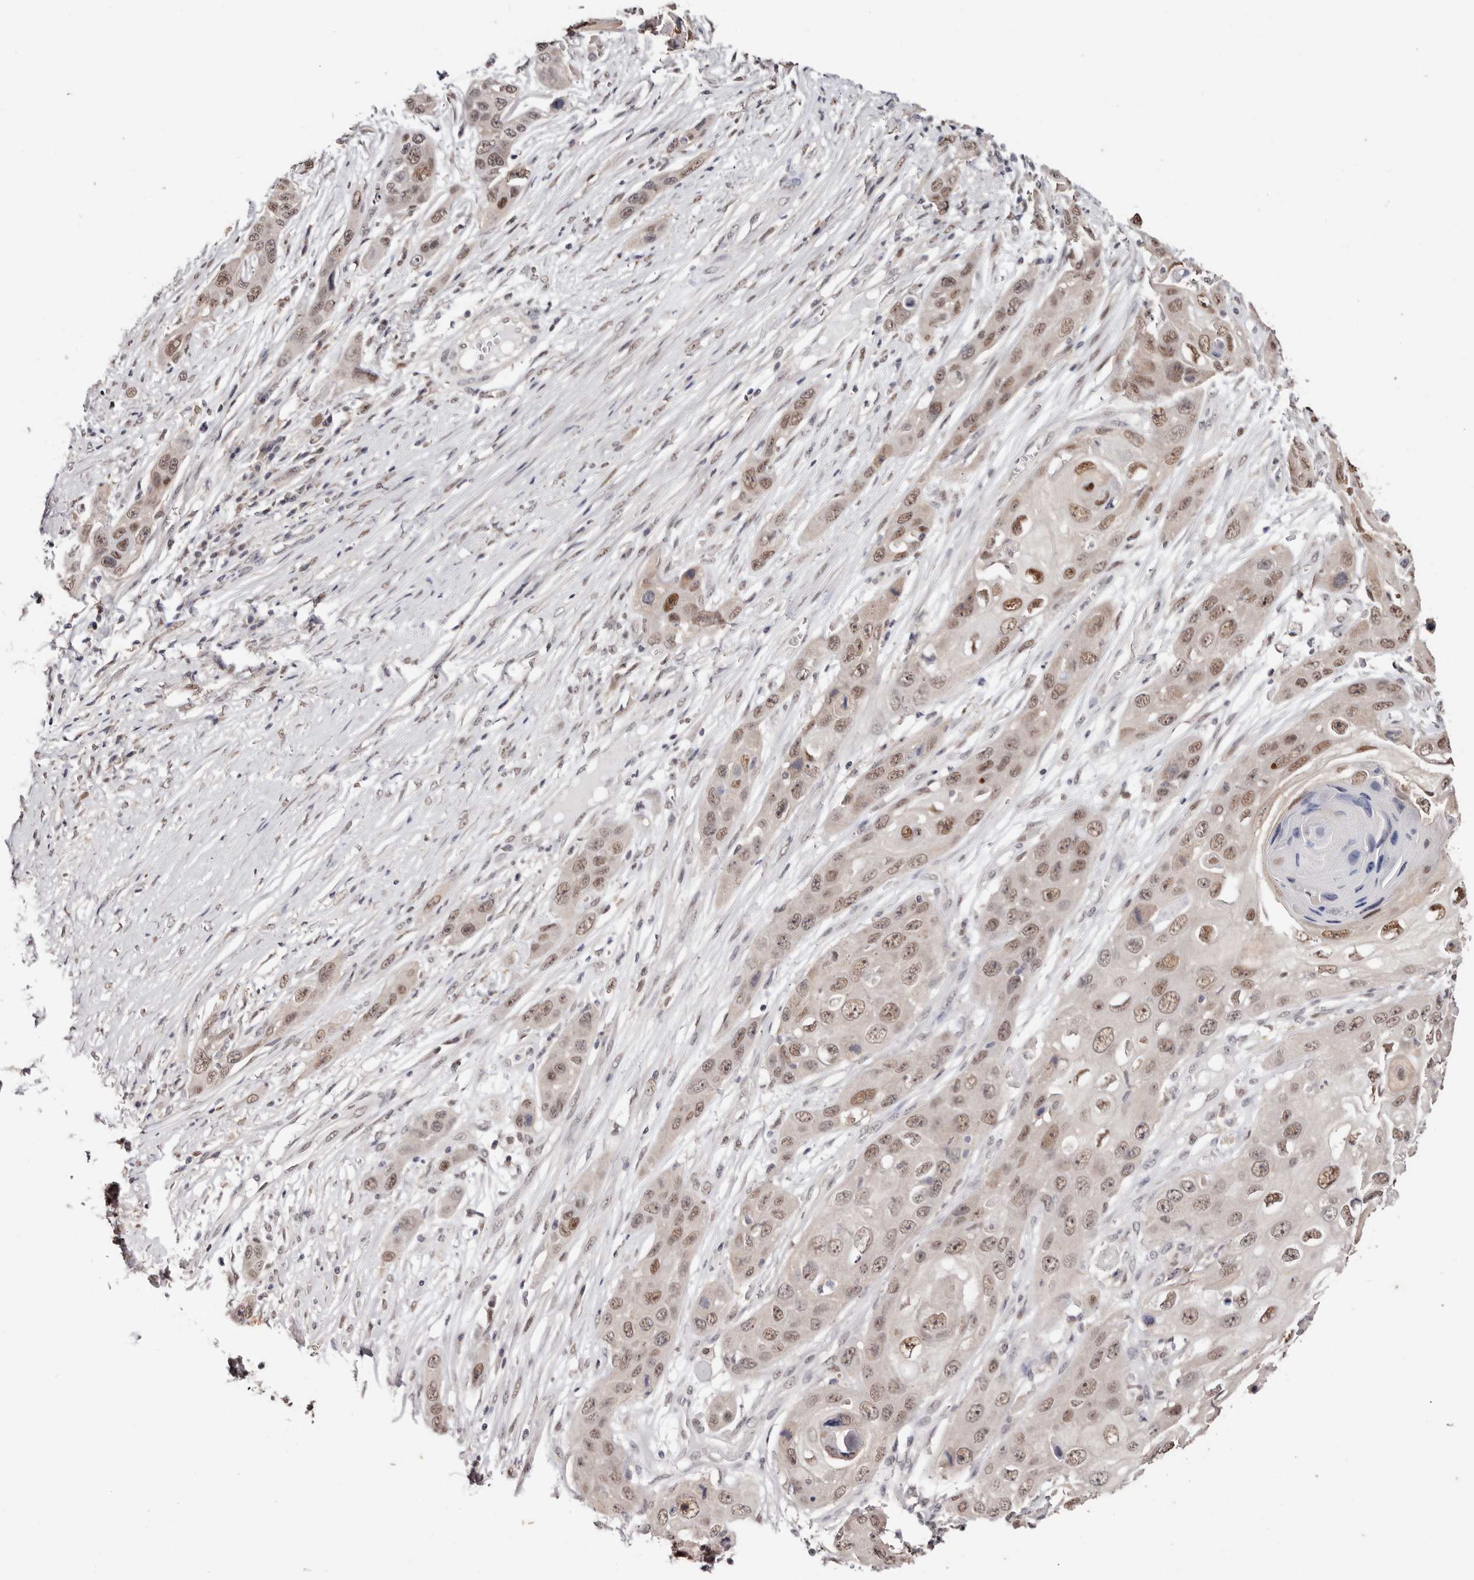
{"staining": {"intensity": "moderate", "quantity": ">75%", "location": "nuclear"}, "tissue": "skin cancer", "cell_type": "Tumor cells", "image_type": "cancer", "snomed": [{"axis": "morphology", "description": "Squamous cell carcinoma, NOS"}, {"axis": "topography", "description": "Skin"}], "caption": "Immunohistochemical staining of squamous cell carcinoma (skin) reveals medium levels of moderate nuclear staining in approximately >75% of tumor cells.", "gene": "TYW3", "patient": {"sex": "male", "age": 55}}